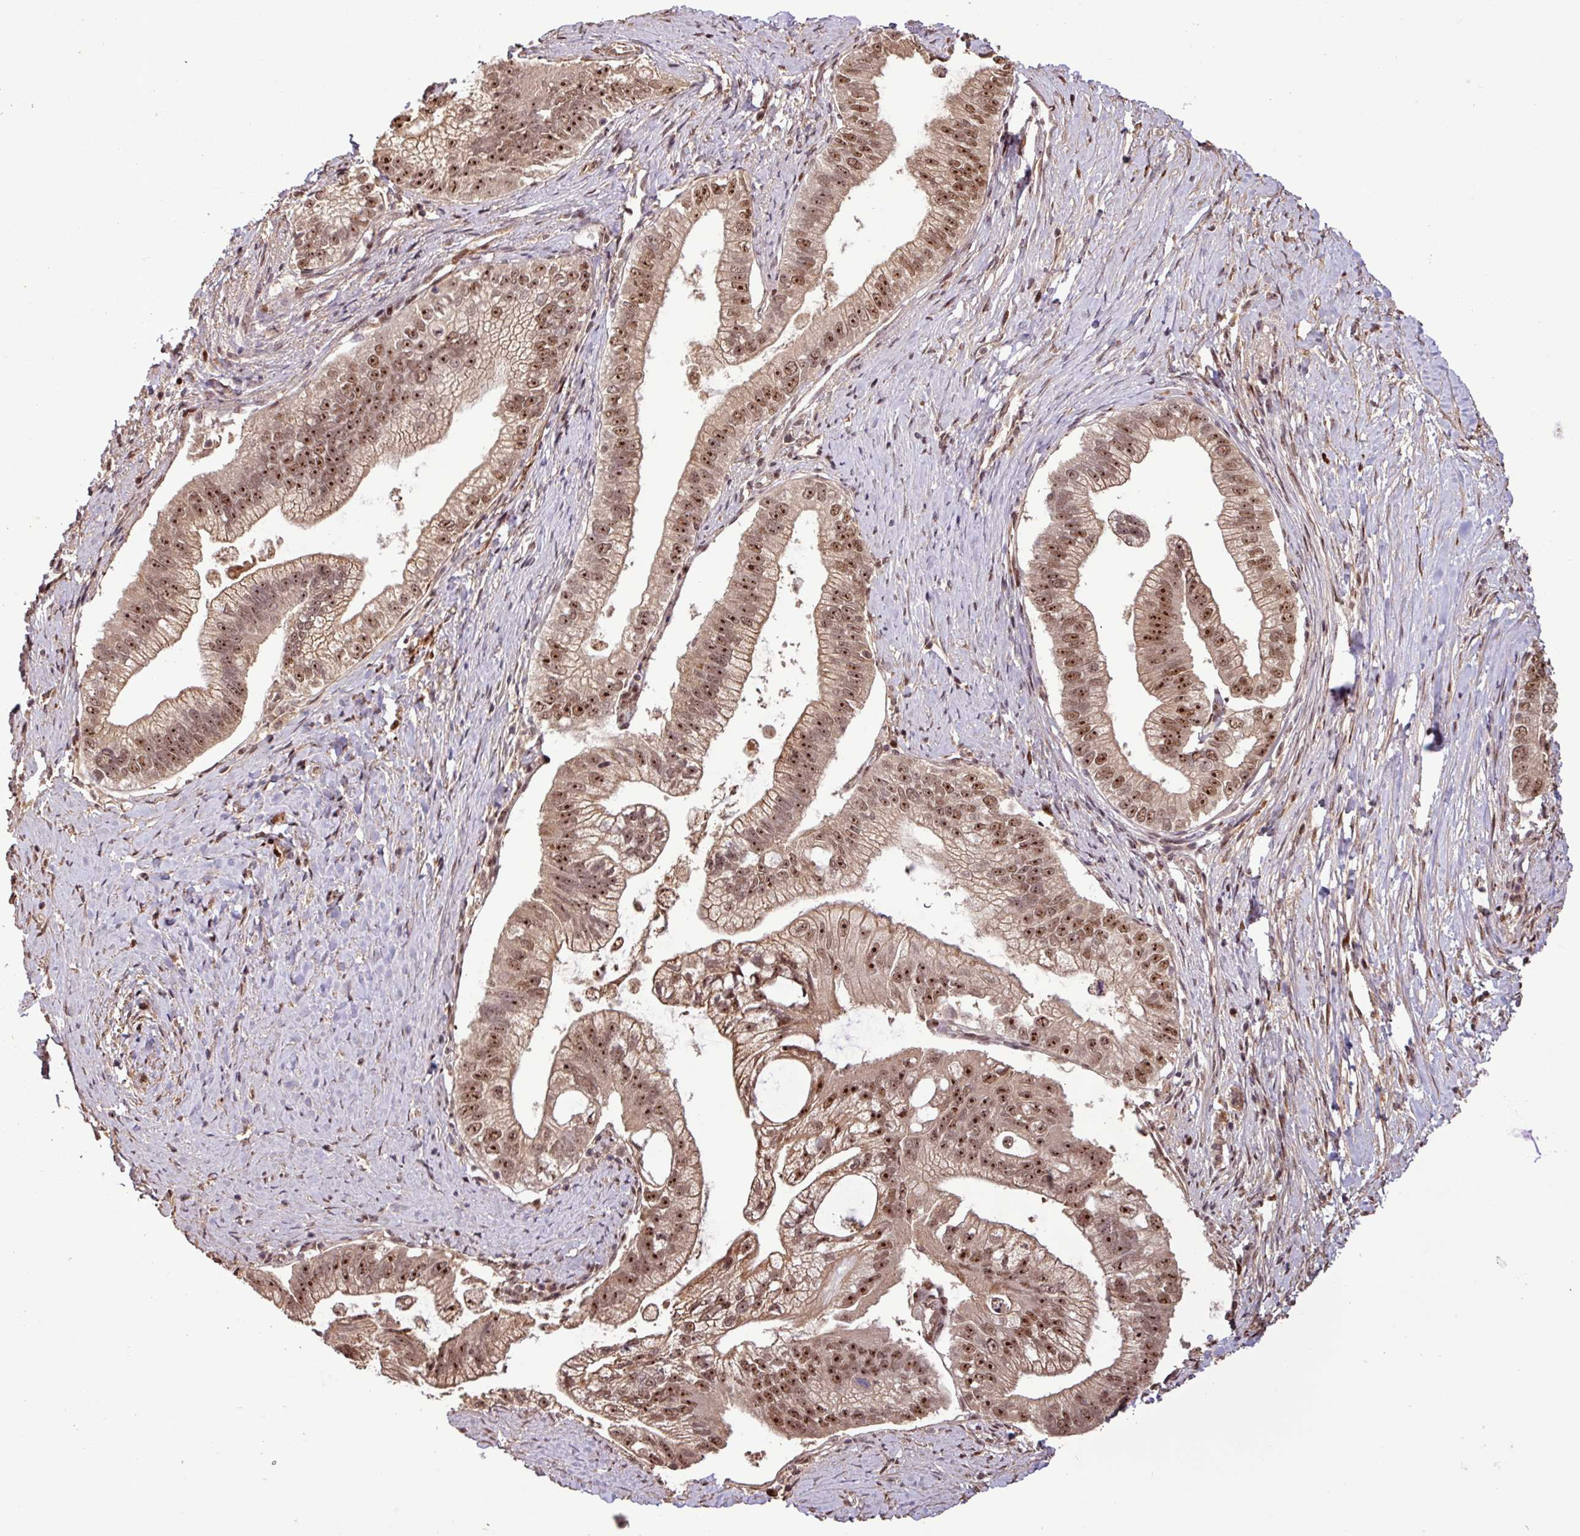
{"staining": {"intensity": "moderate", "quantity": ">75%", "location": "nuclear"}, "tissue": "pancreatic cancer", "cell_type": "Tumor cells", "image_type": "cancer", "snomed": [{"axis": "morphology", "description": "Adenocarcinoma, NOS"}, {"axis": "topography", "description": "Pancreas"}], "caption": "Pancreatic cancer (adenocarcinoma) stained with a brown dye displays moderate nuclear positive expression in about >75% of tumor cells.", "gene": "SLC22A24", "patient": {"sex": "male", "age": 70}}